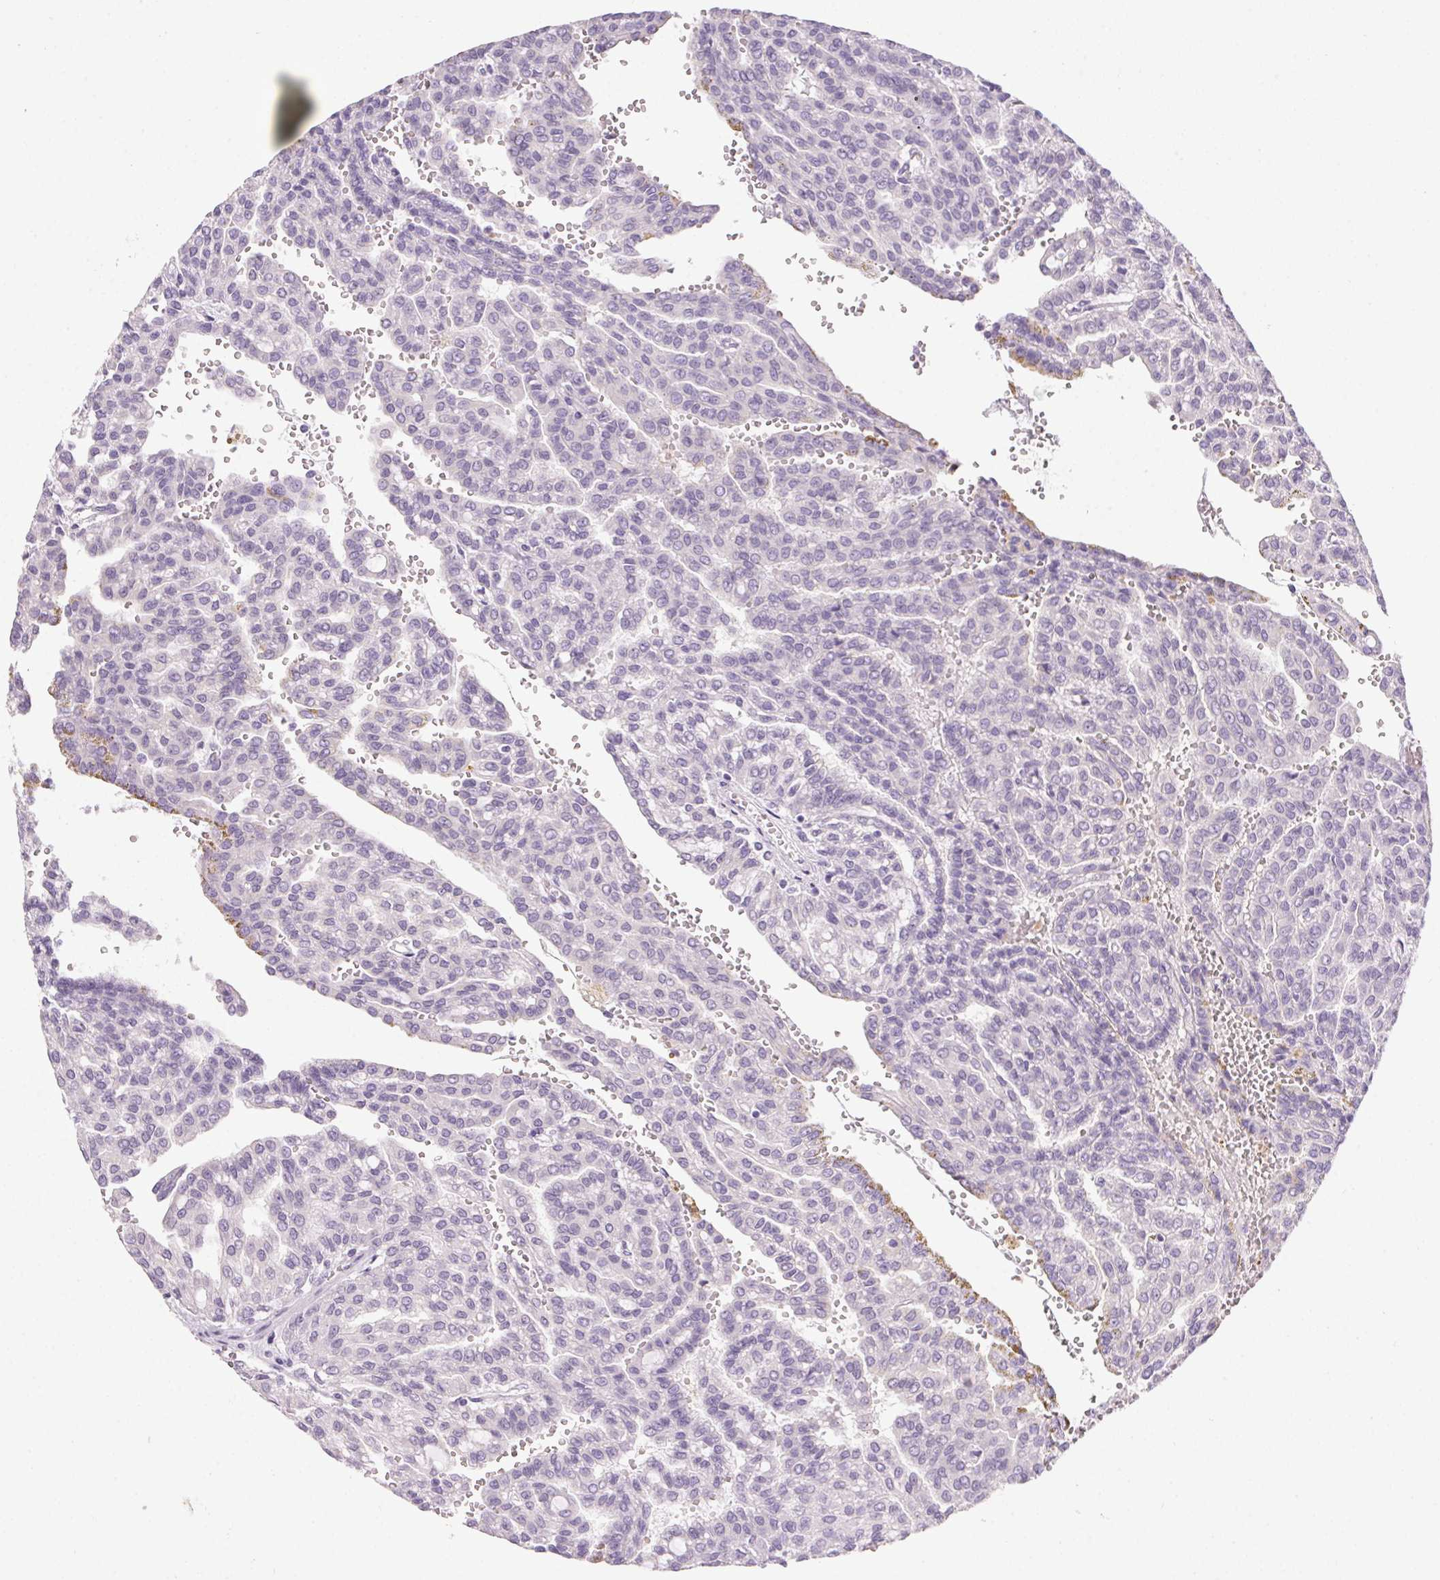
{"staining": {"intensity": "negative", "quantity": "none", "location": "none"}, "tissue": "renal cancer", "cell_type": "Tumor cells", "image_type": "cancer", "snomed": [{"axis": "morphology", "description": "Adenocarcinoma, NOS"}, {"axis": "topography", "description": "Kidney"}], "caption": "Immunohistochemistry (IHC) micrograph of renal cancer stained for a protein (brown), which exhibits no positivity in tumor cells. (IHC, brightfield microscopy, high magnification).", "gene": "POPDC2", "patient": {"sex": "male", "age": 63}}